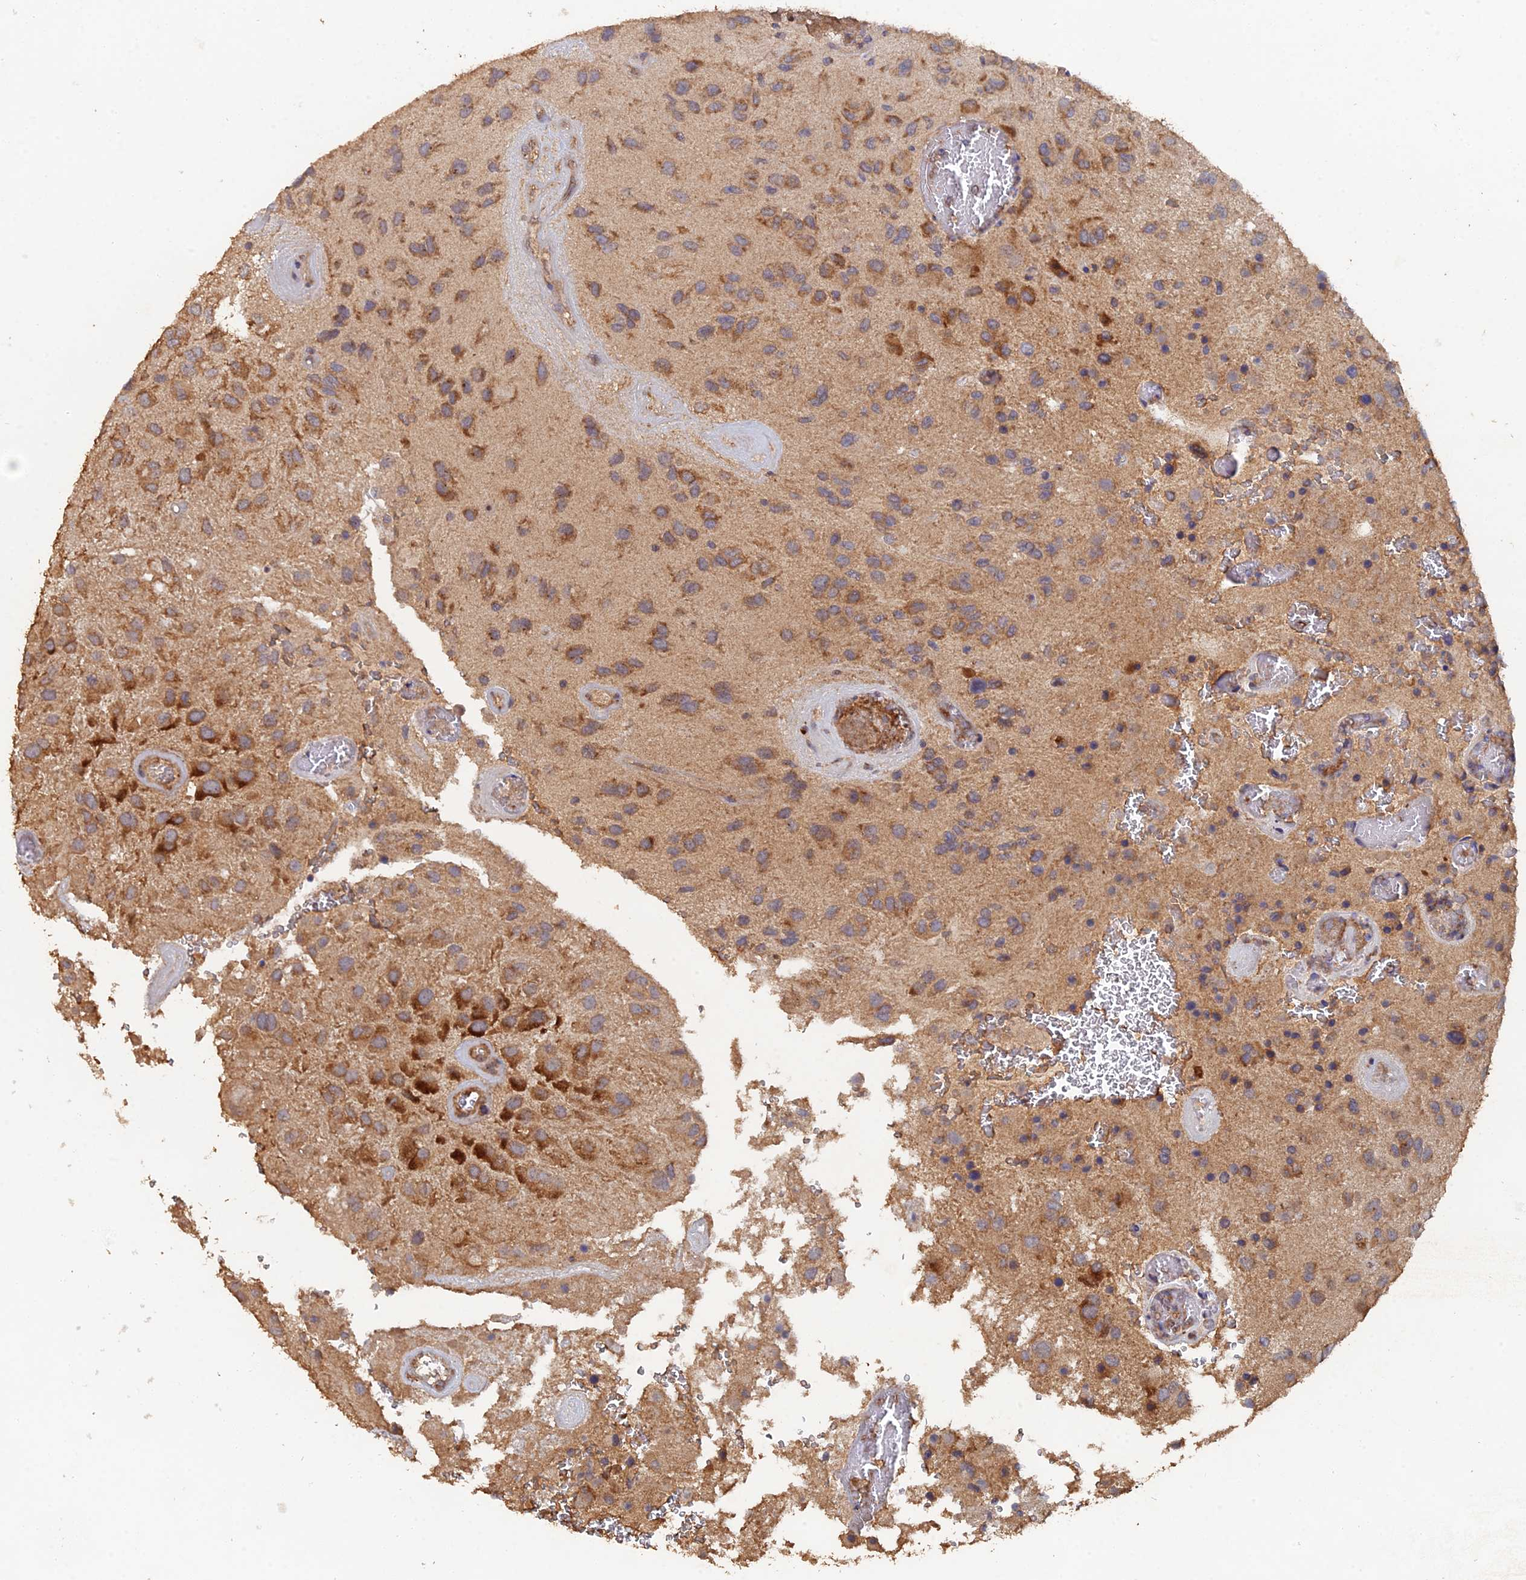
{"staining": {"intensity": "moderate", "quantity": ">75%", "location": "cytoplasmic/membranous"}, "tissue": "glioma", "cell_type": "Tumor cells", "image_type": "cancer", "snomed": [{"axis": "morphology", "description": "Glioma, malignant, Low grade"}, {"axis": "topography", "description": "Brain"}], "caption": "This photomicrograph reveals immunohistochemistry (IHC) staining of human malignant glioma (low-grade), with medium moderate cytoplasmic/membranous staining in approximately >75% of tumor cells.", "gene": "SPANXN4", "patient": {"sex": "male", "age": 66}}